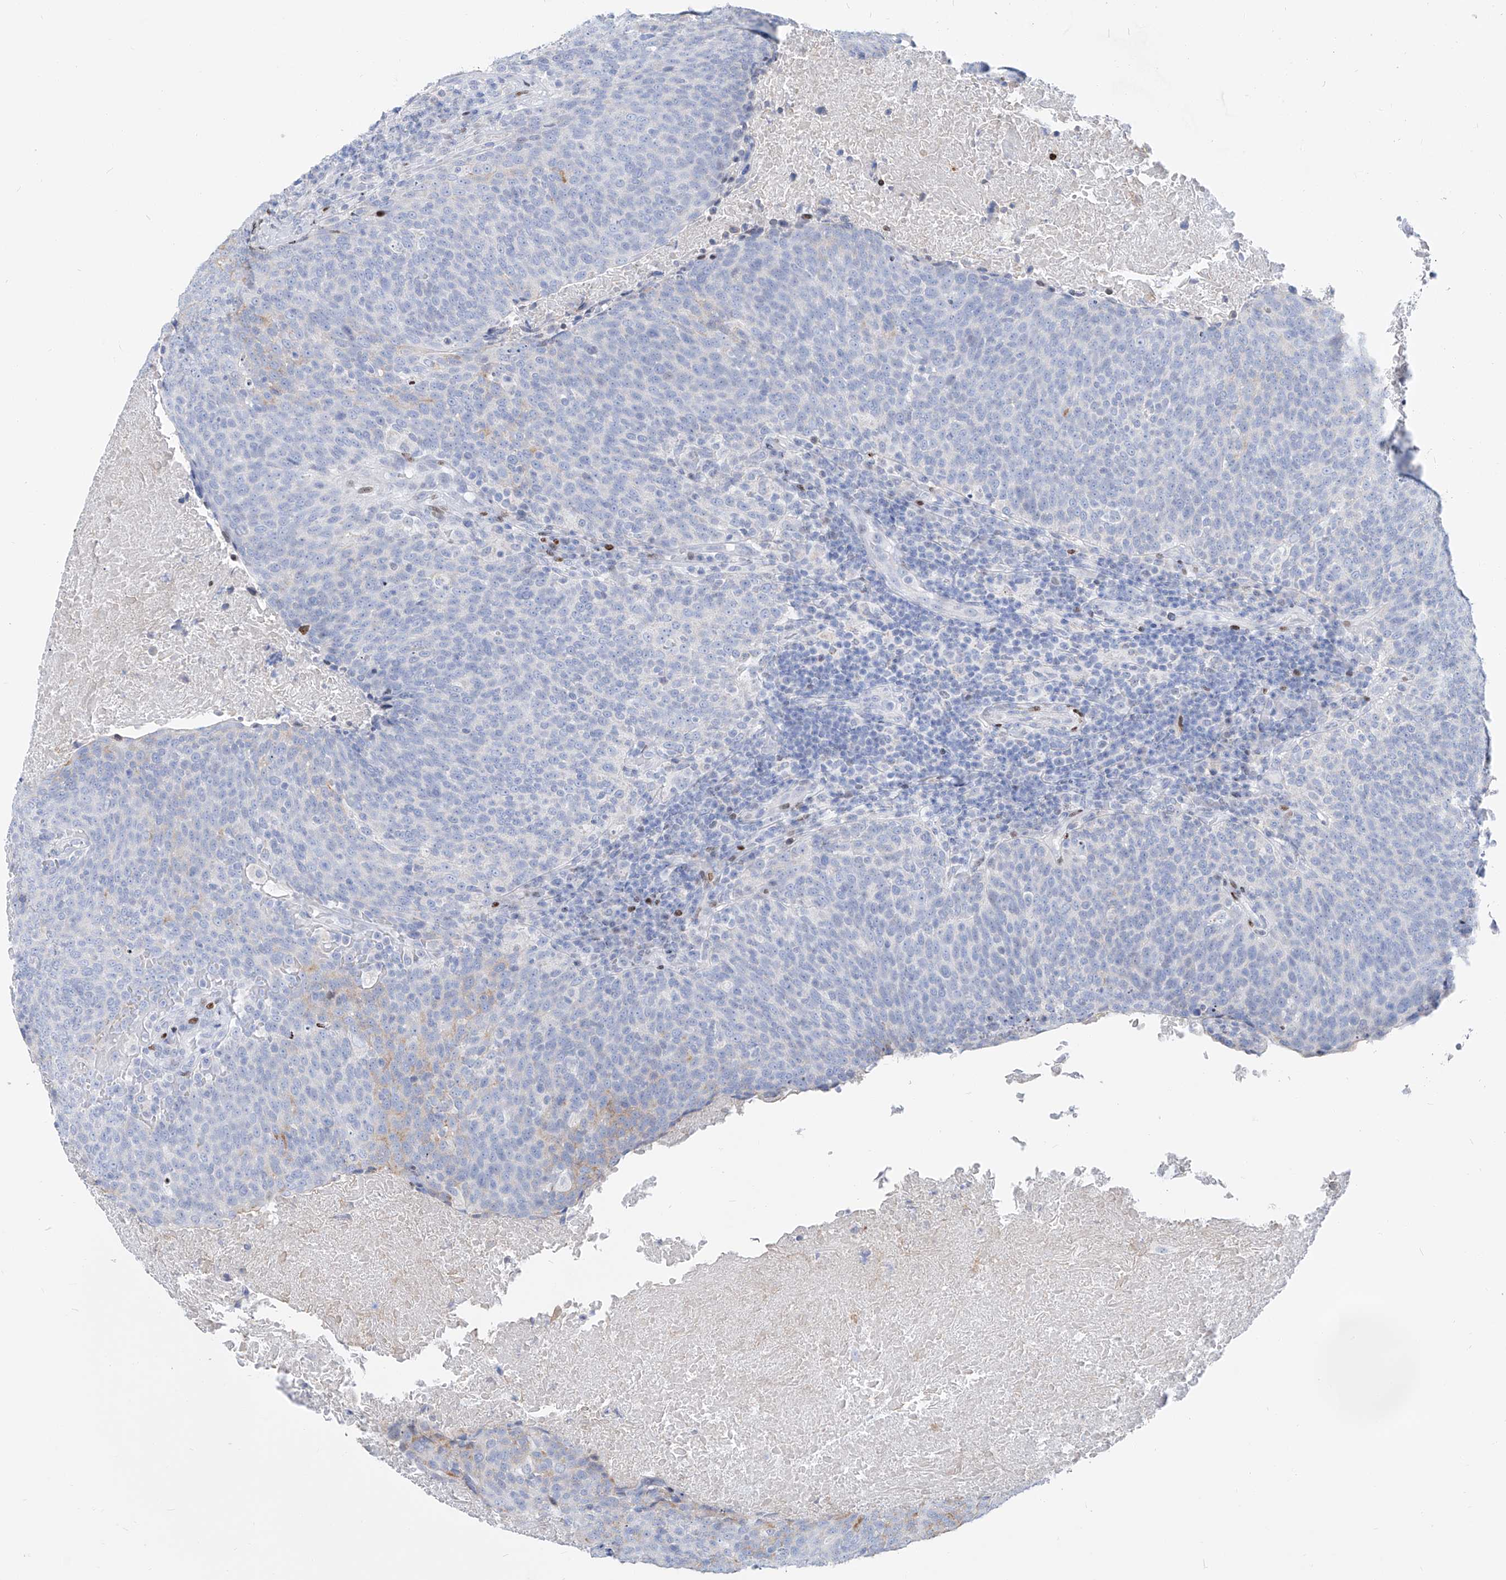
{"staining": {"intensity": "negative", "quantity": "none", "location": "none"}, "tissue": "head and neck cancer", "cell_type": "Tumor cells", "image_type": "cancer", "snomed": [{"axis": "morphology", "description": "Squamous cell carcinoma, NOS"}, {"axis": "morphology", "description": "Squamous cell carcinoma, metastatic, NOS"}, {"axis": "topography", "description": "Lymph node"}, {"axis": "topography", "description": "Head-Neck"}], "caption": "The image demonstrates no significant positivity in tumor cells of head and neck cancer.", "gene": "FRS3", "patient": {"sex": "male", "age": 62}}